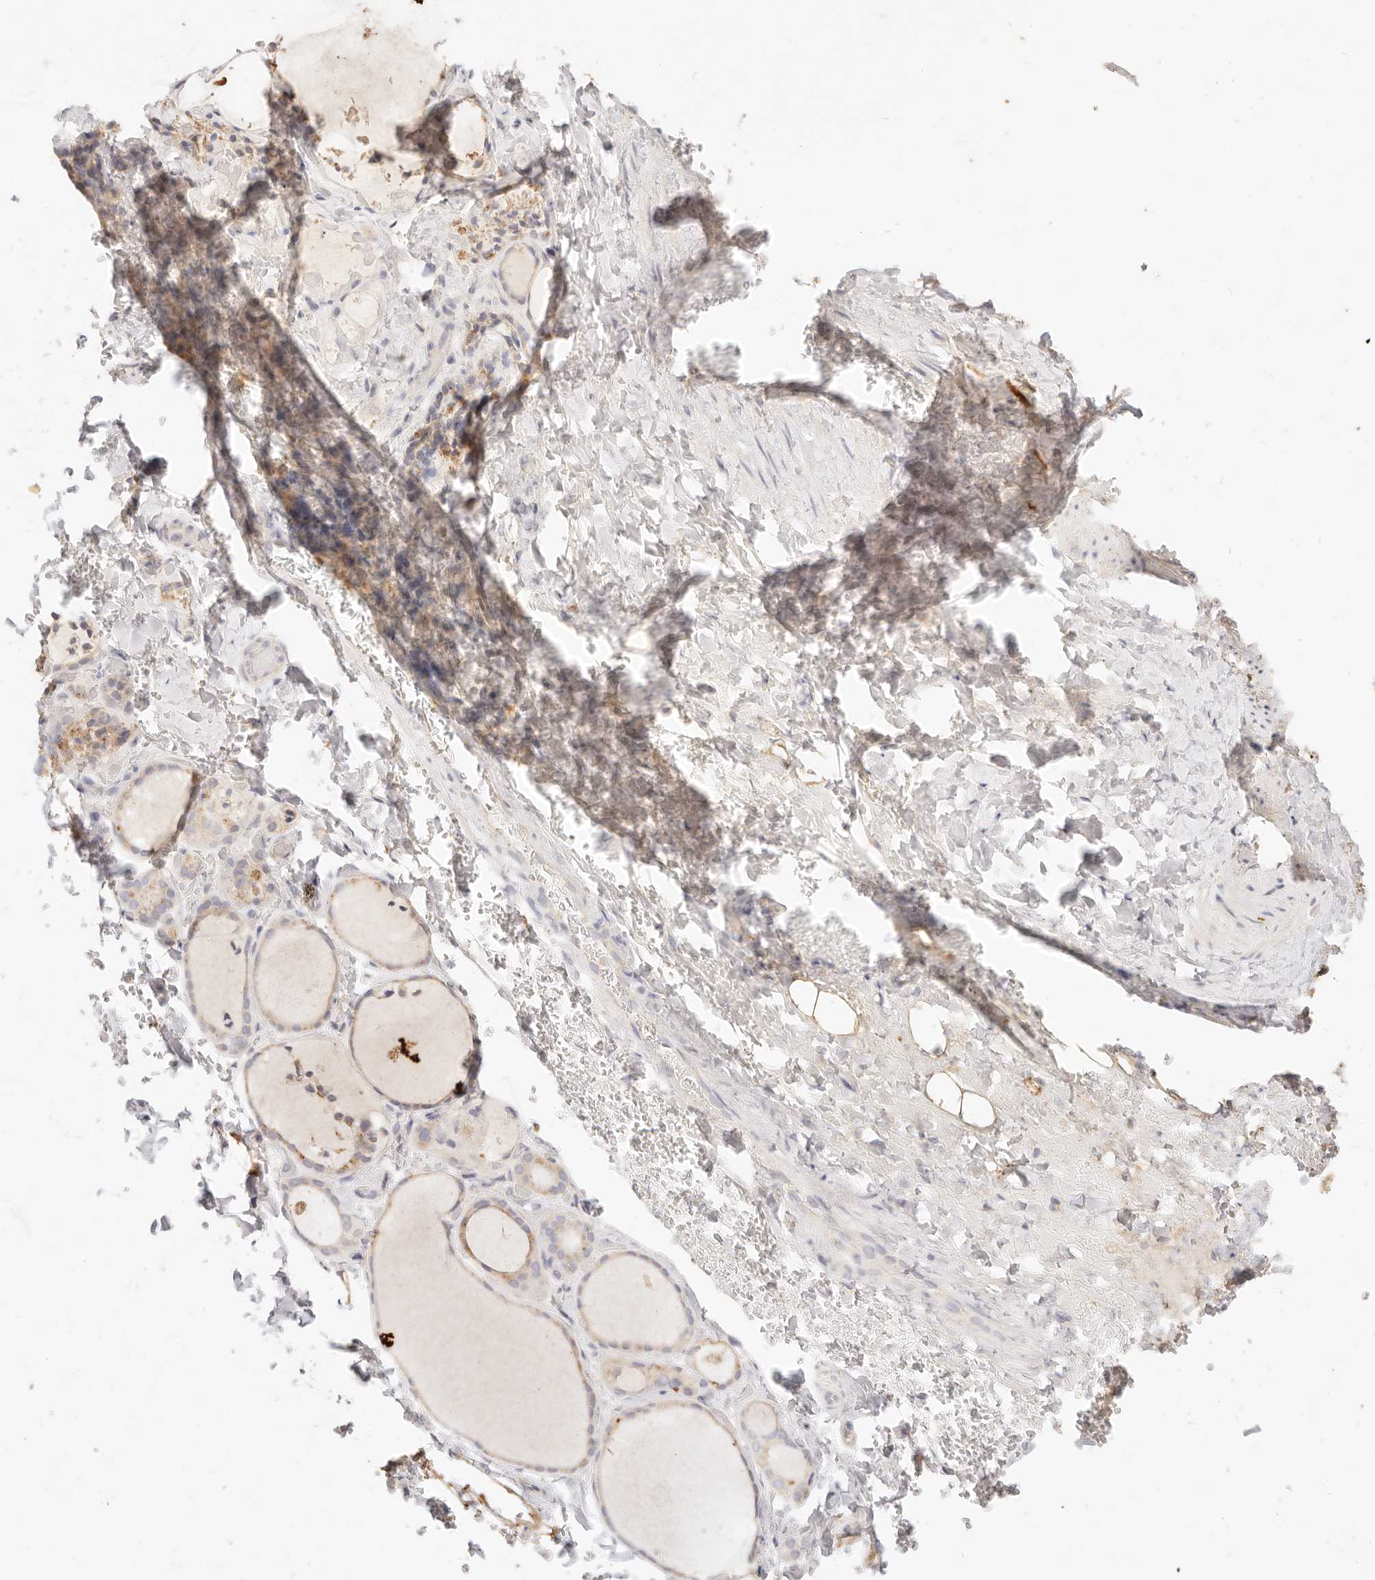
{"staining": {"intensity": "moderate", "quantity": "<25%", "location": "cytoplasmic/membranous"}, "tissue": "thyroid gland", "cell_type": "Glandular cells", "image_type": "normal", "snomed": [{"axis": "morphology", "description": "Normal tissue, NOS"}, {"axis": "topography", "description": "Thyroid gland"}], "caption": "Glandular cells exhibit low levels of moderate cytoplasmic/membranous expression in about <25% of cells in unremarkable thyroid gland. Nuclei are stained in blue.", "gene": "ACOX1", "patient": {"sex": "female", "age": 44}}